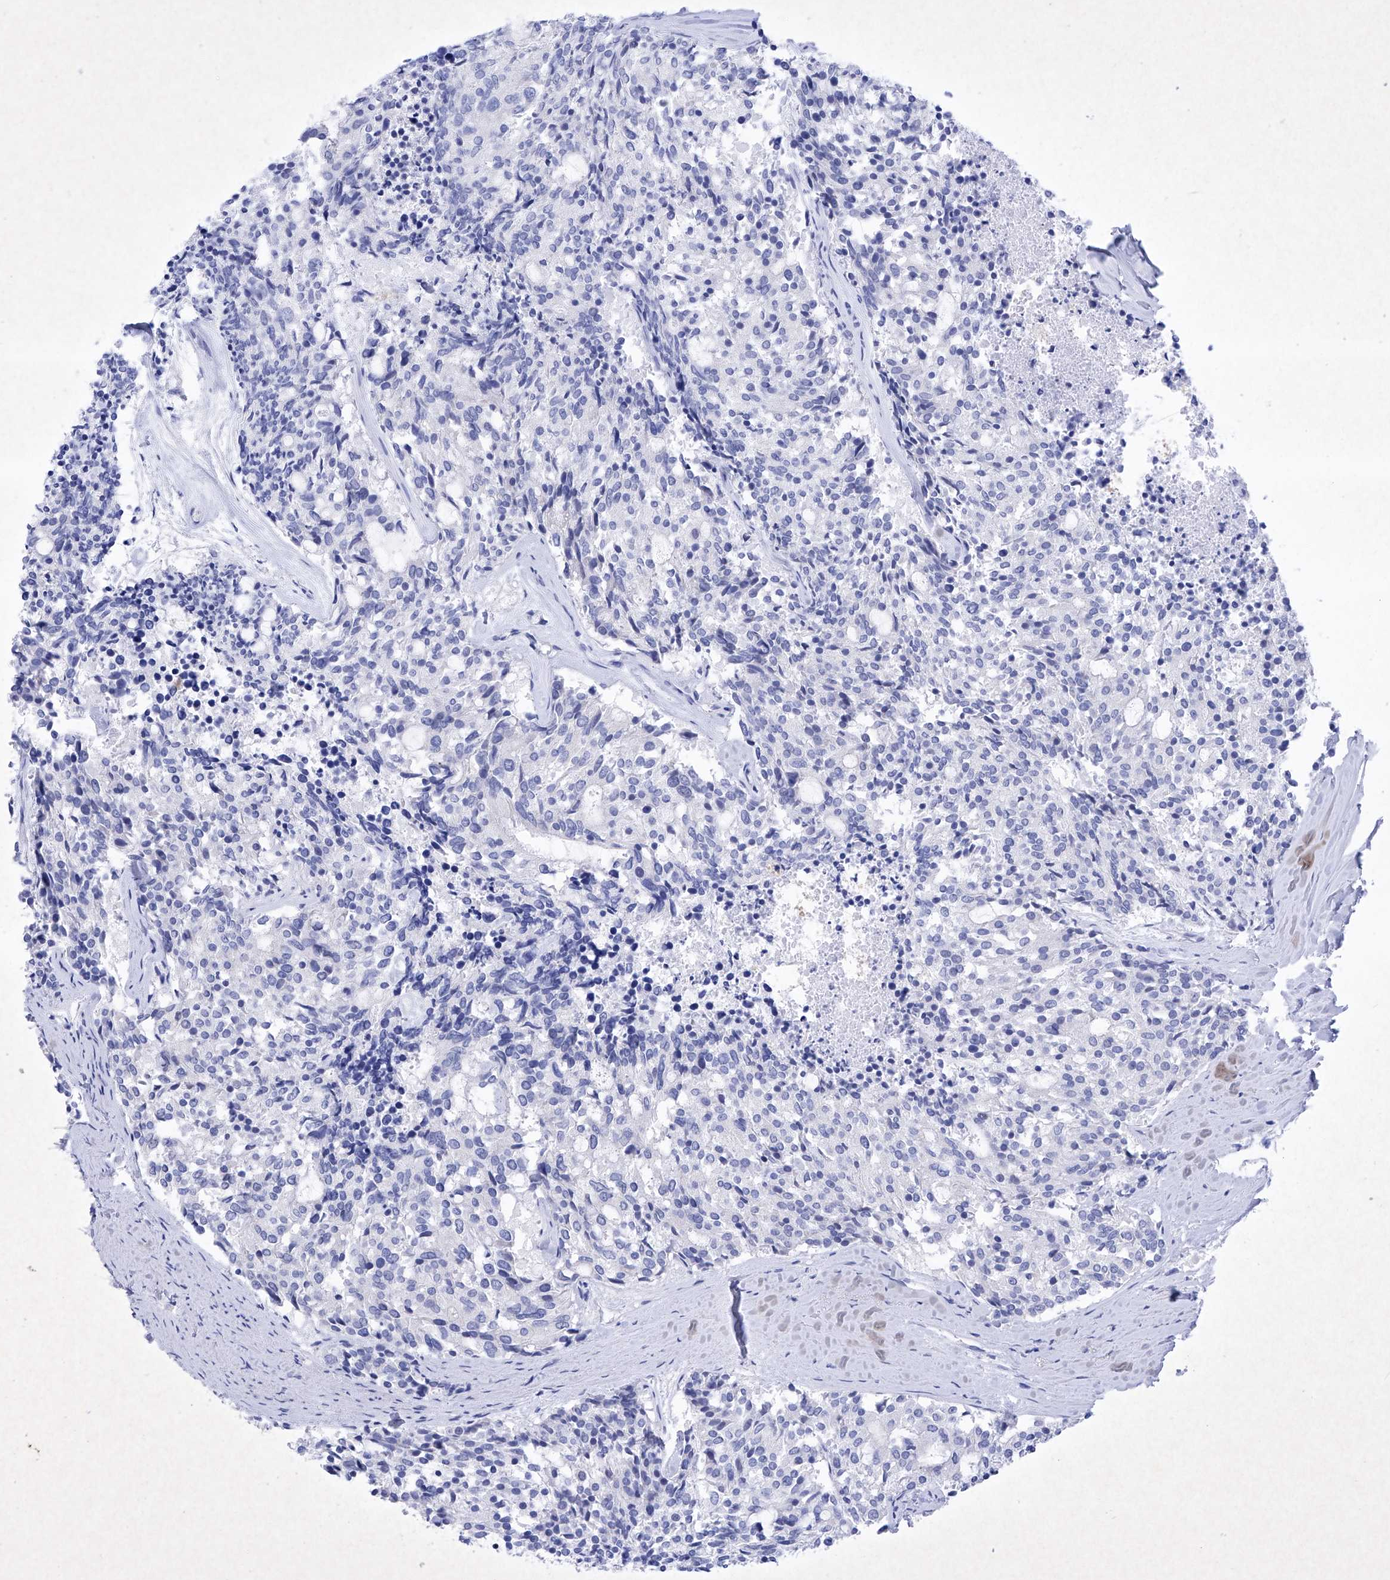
{"staining": {"intensity": "negative", "quantity": "none", "location": "none"}, "tissue": "carcinoid", "cell_type": "Tumor cells", "image_type": "cancer", "snomed": [{"axis": "morphology", "description": "Carcinoid, malignant, NOS"}, {"axis": "topography", "description": "Pancreas"}], "caption": "Micrograph shows no significant protein staining in tumor cells of carcinoid.", "gene": "BARX2", "patient": {"sex": "female", "age": 54}}